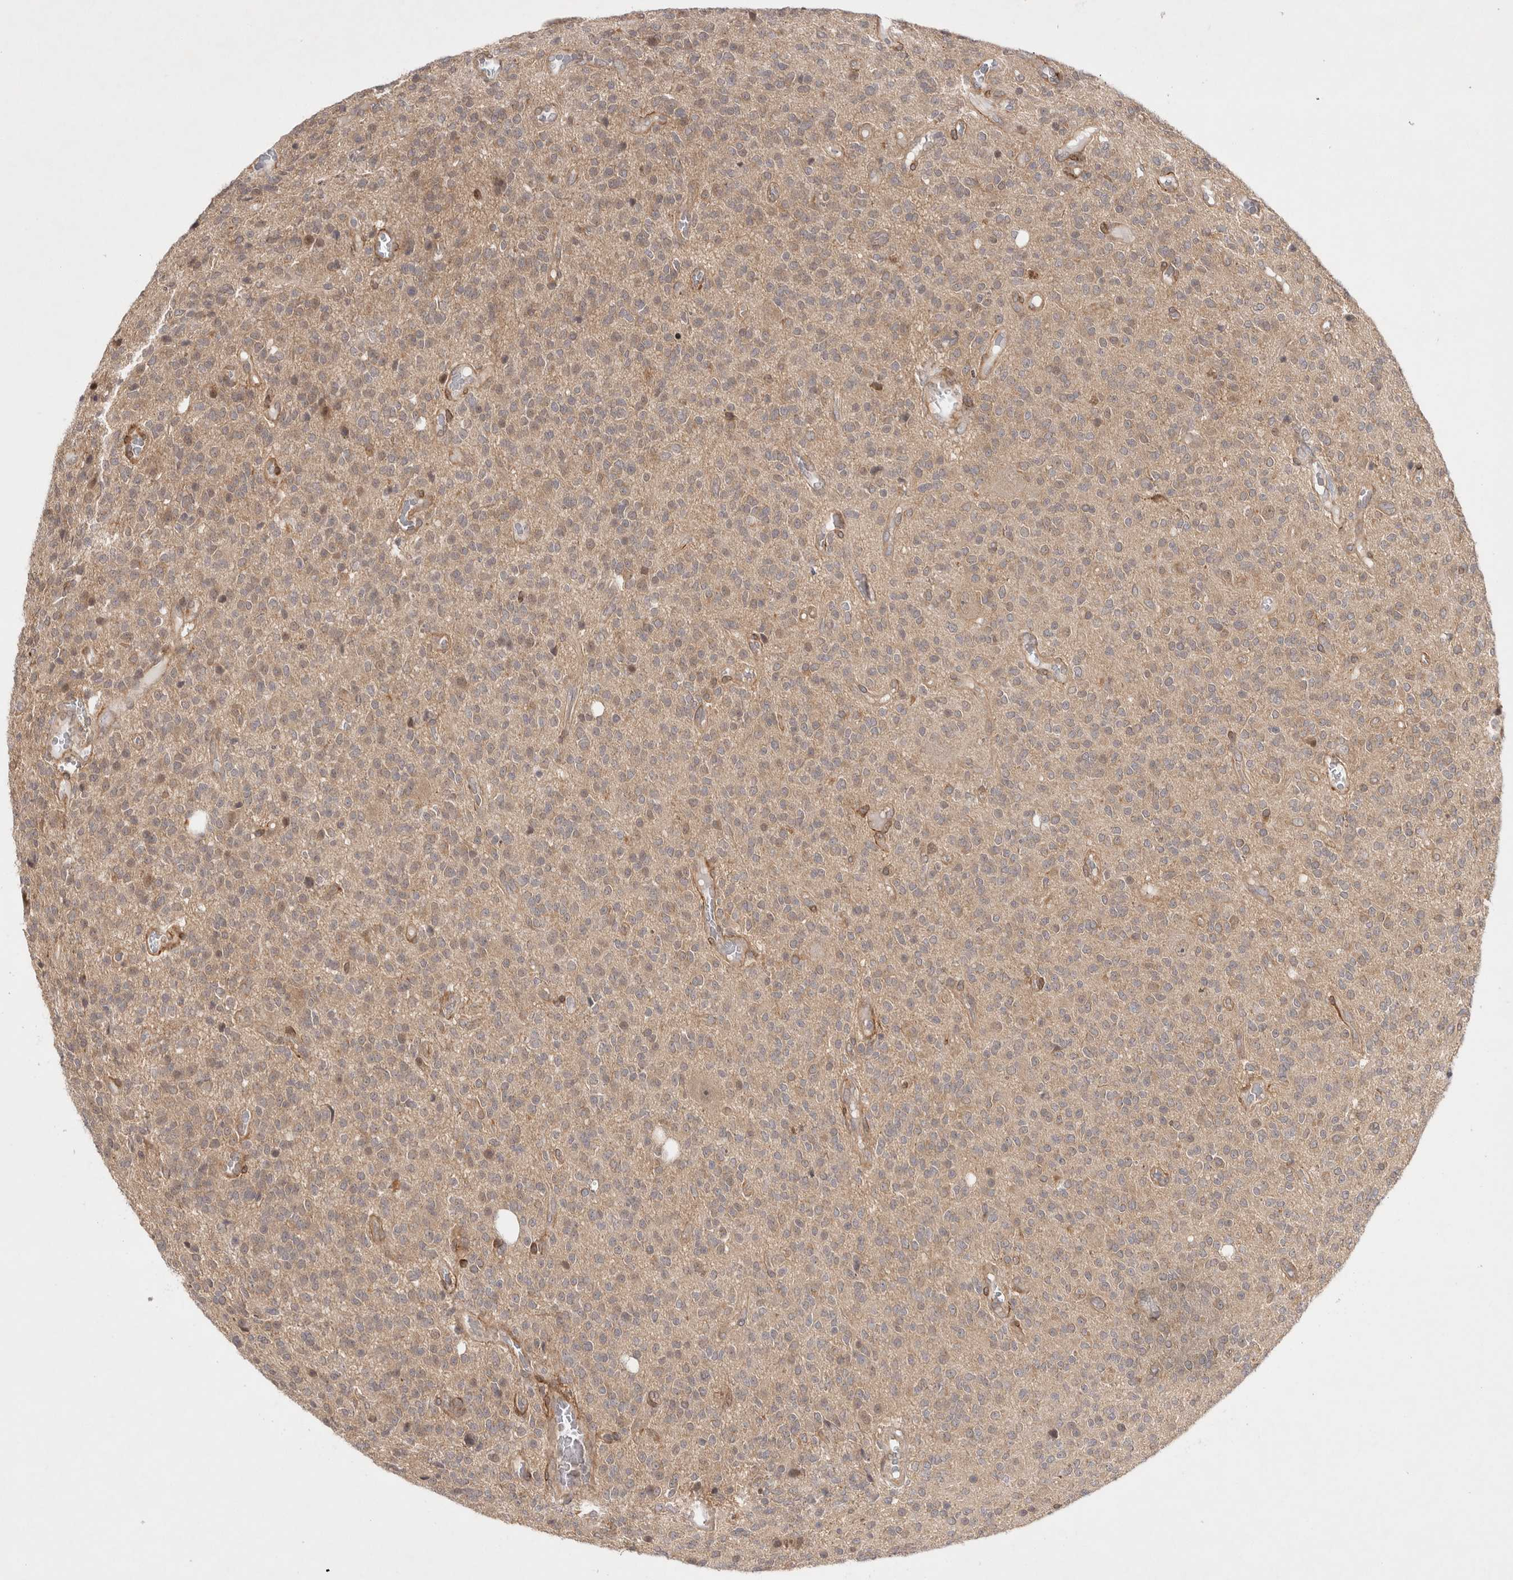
{"staining": {"intensity": "weak", "quantity": "<25%", "location": "cytoplasmic/membranous,nuclear"}, "tissue": "glioma", "cell_type": "Tumor cells", "image_type": "cancer", "snomed": [{"axis": "morphology", "description": "Glioma, malignant, High grade"}, {"axis": "topography", "description": "Brain"}], "caption": "Immunohistochemistry (IHC) of glioma displays no expression in tumor cells.", "gene": "ZNF318", "patient": {"sex": "male", "age": 34}}